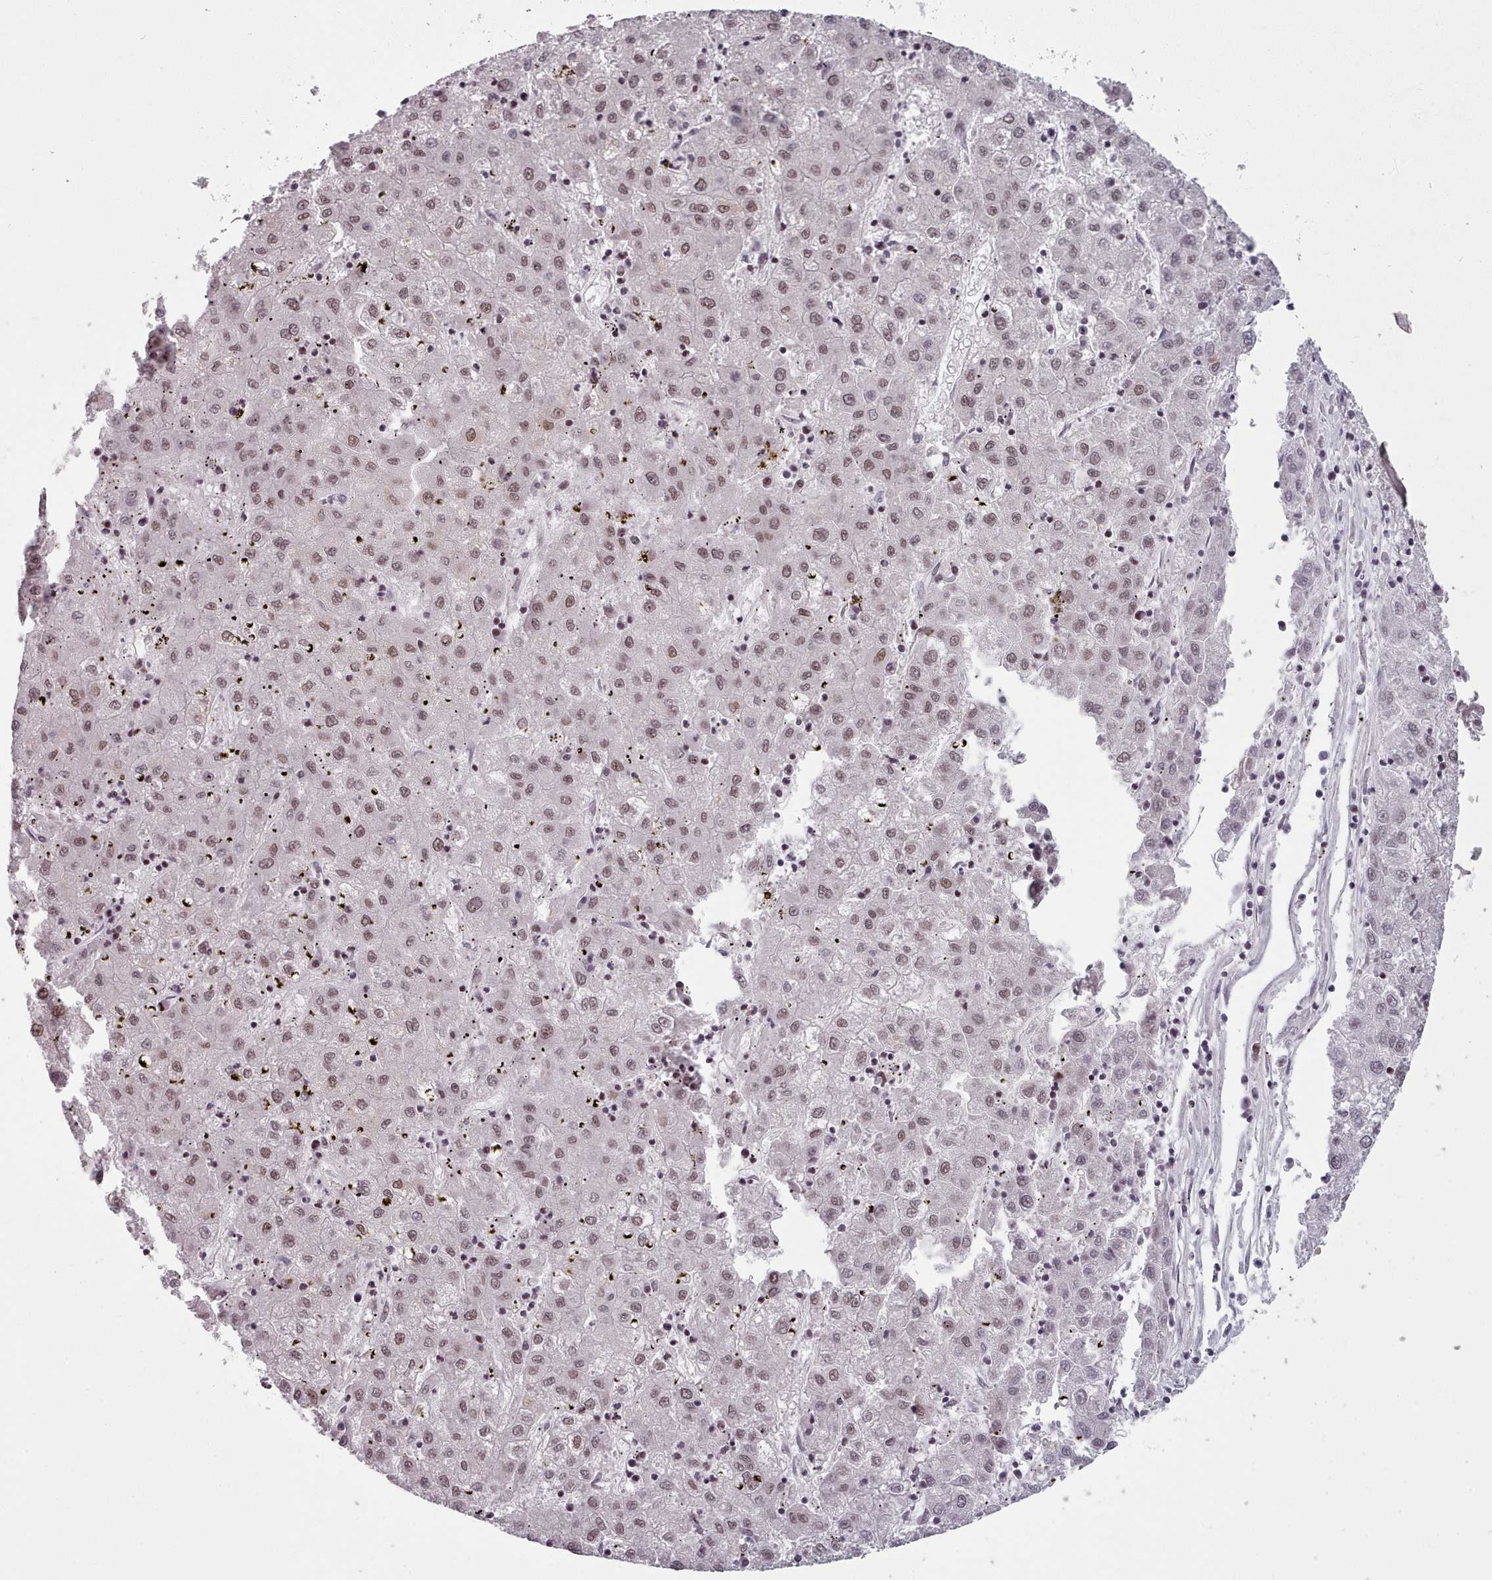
{"staining": {"intensity": "weak", "quantity": ">75%", "location": "nuclear"}, "tissue": "liver cancer", "cell_type": "Tumor cells", "image_type": "cancer", "snomed": [{"axis": "morphology", "description": "Carcinoma, Hepatocellular, NOS"}, {"axis": "topography", "description": "Liver"}], "caption": "A high-resolution histopathology image shows immunohistochemistry staining of liver cancer (hepatocellular carcinoma), which shows weak nuclear staining in about >75% of tumor cells. (Brightfield microscopy of DAB IHC at high magnification).", "gene": "SRSF9", "patient": {"sex": "male", "age": 72}}